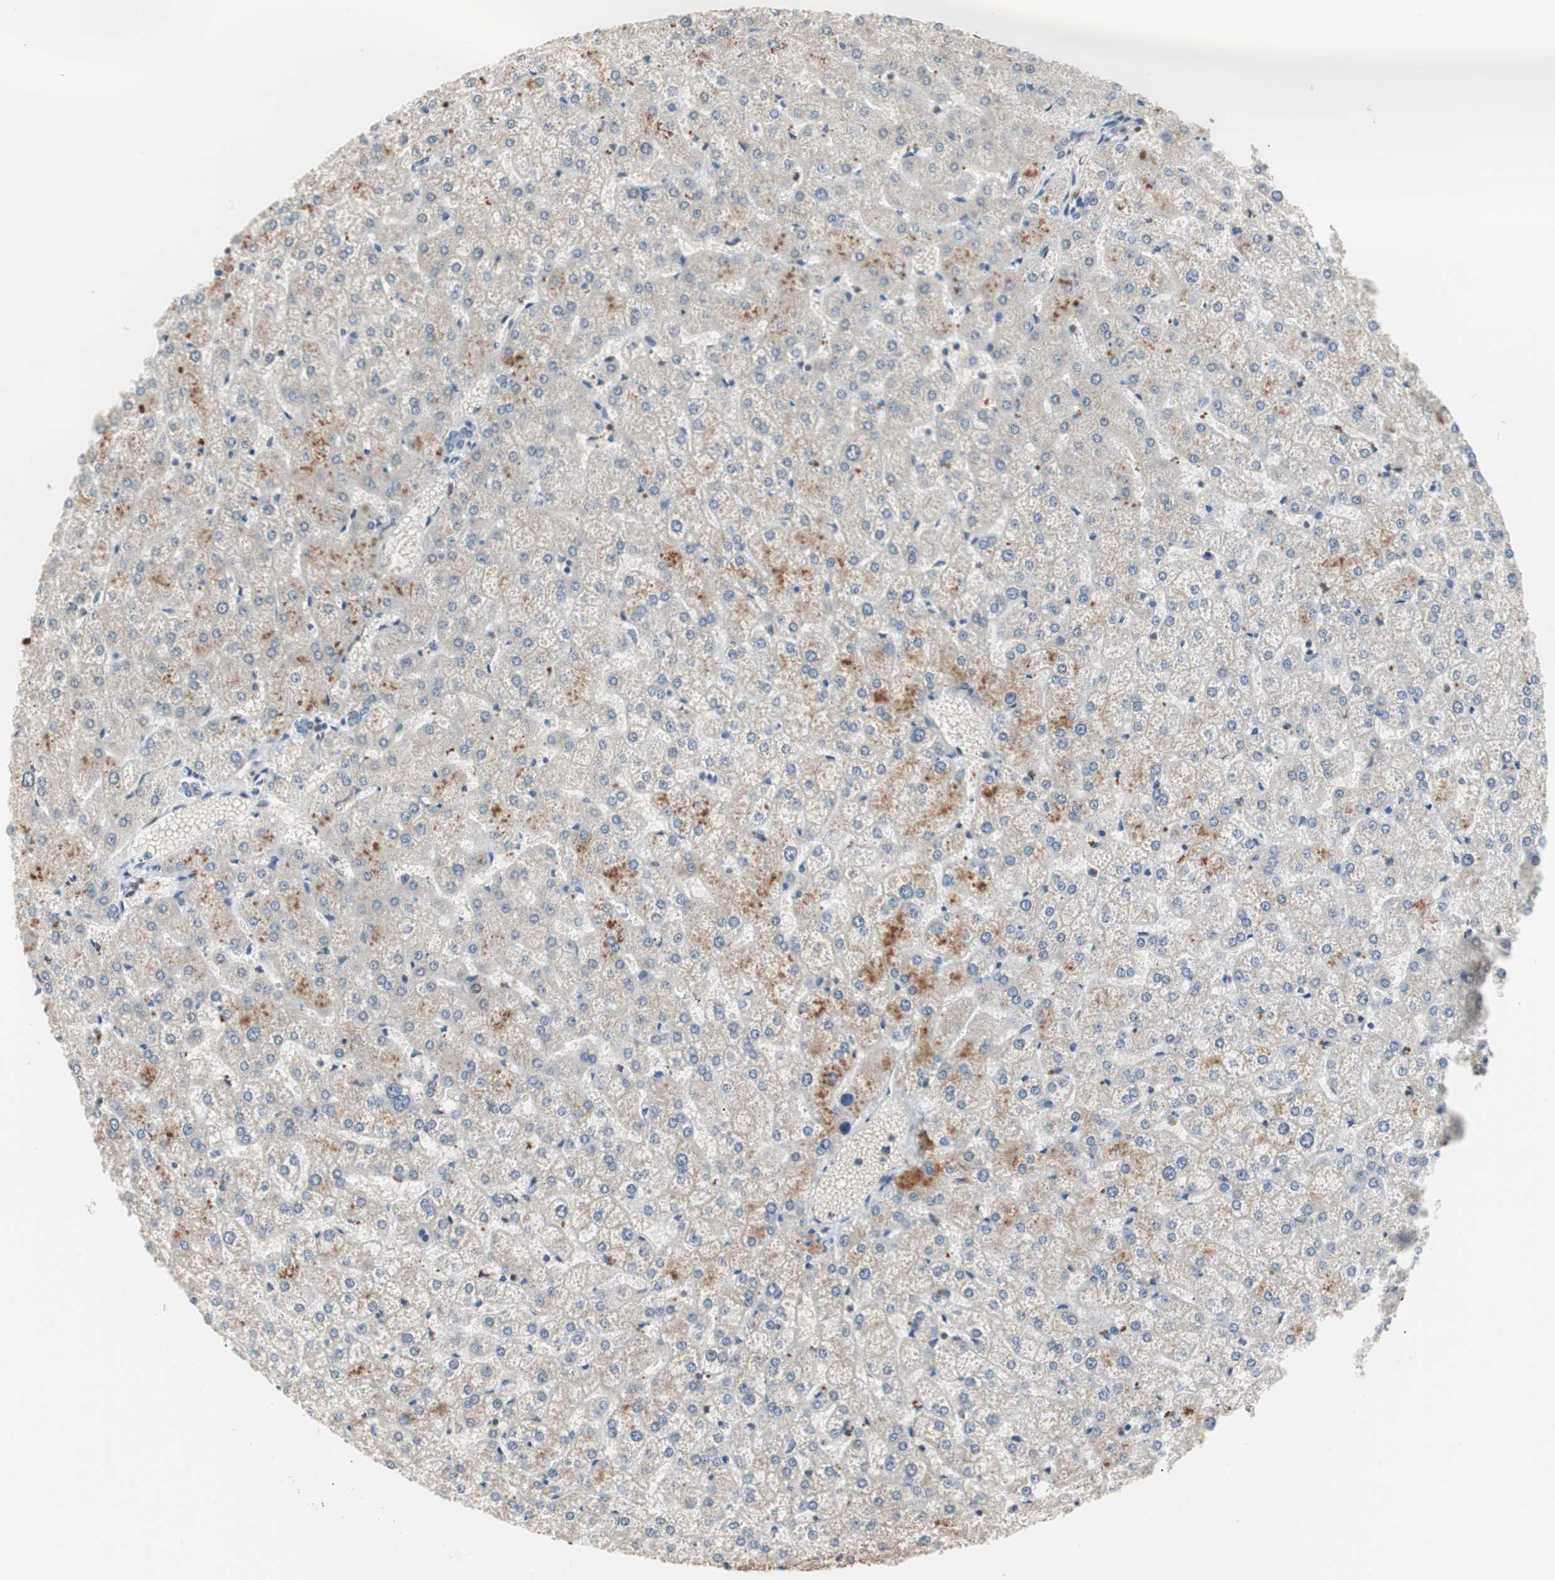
{"staining": {"intensity": "negative", "quantity": "none", "location": "none"}, "tissue": "liver", "cell_type": "Cholangiocytes", "image_type": "normal", "snomed": [{"axis": "morphology", "description": "Normal tissue, NOS"}, {"axis": "topography", "description": "Liver"}], "caption": "Liver stained for a protein using immunohistochemistry (IHC) demonstrates no staining cholangiocytes.", "gene": "POLH", "patient": {"sex": "female", "age": 32}}